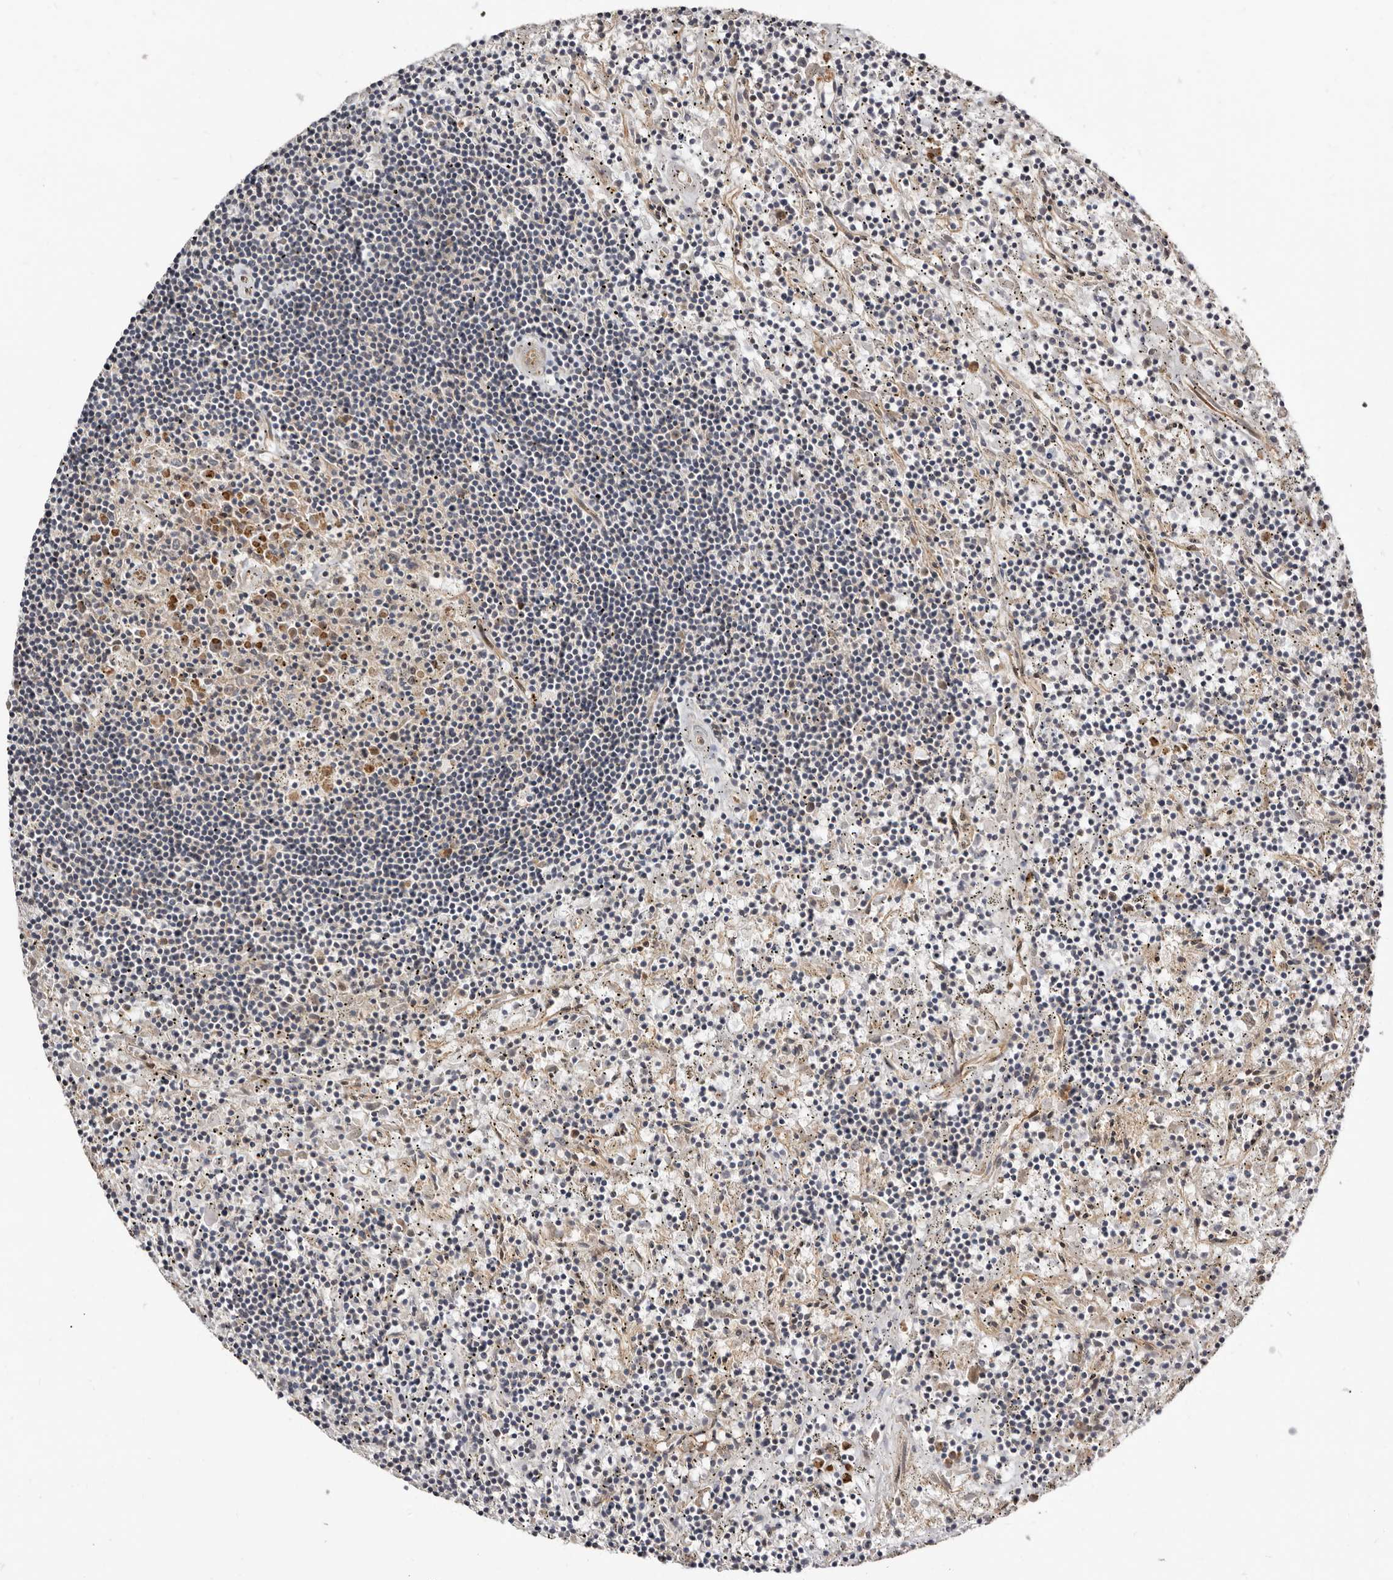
{"staining": {"intensity": "negative", "quantity": "none", "location": "none"}, "tissue": "lymphoma", "cell_type": "Tumor cells", "image_type": "cancer", "snomed": [{"axis": "morphology", "description": "Malignant lymphoma, non-Hodgkin's type, Low grade"}, {"axis": "topography", "description": "Spleen"}], "caption": "Protein analysis of lymphoma shows no significant staining in tumor cells.", "gene": "SBDS", "patient": {"sex": "male", "age": 76}}